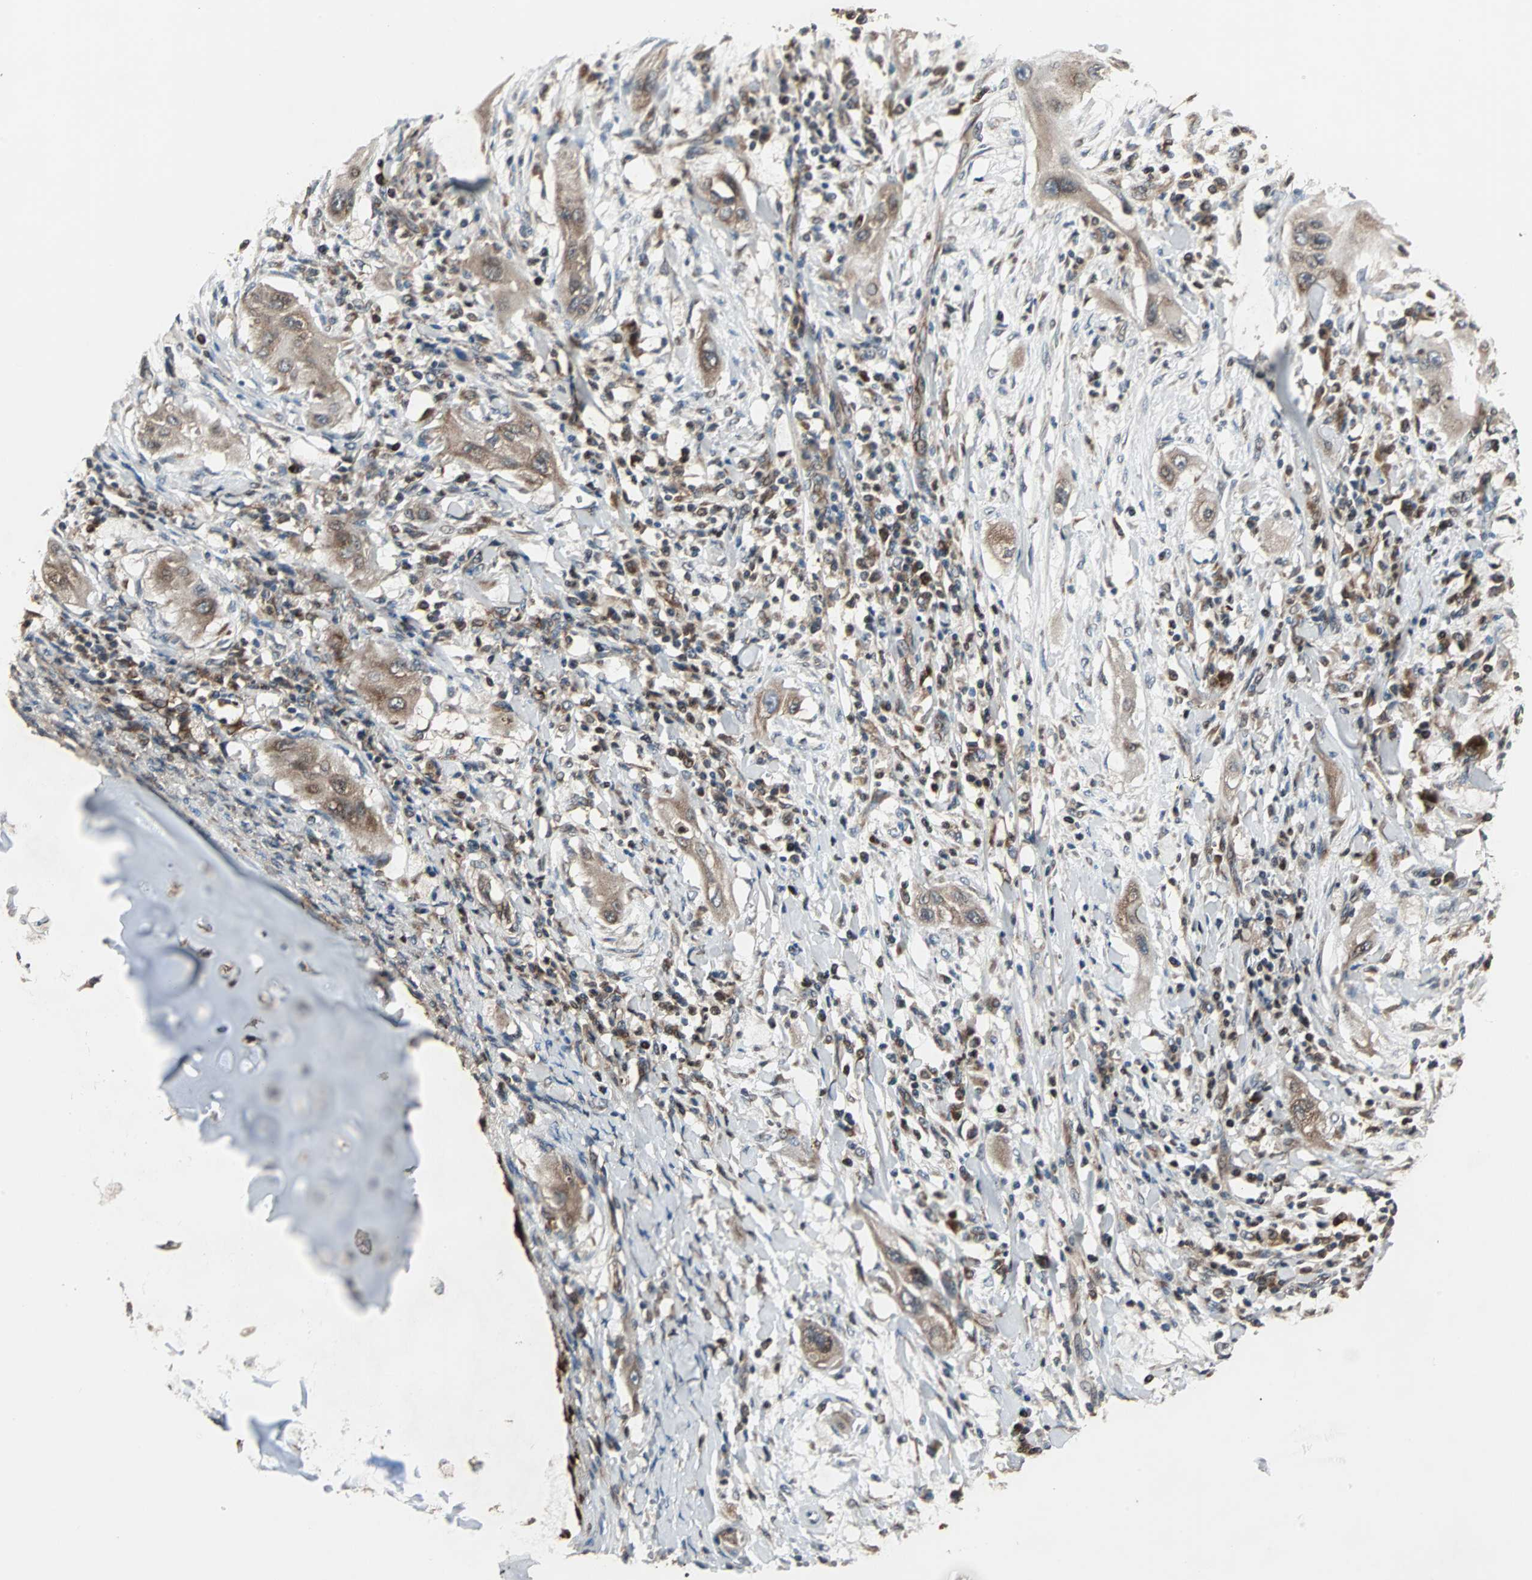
{"staining": {"intensity": "moderate", "quantity": ">75%", "location": "cytoplasmic/membranous"}, "tissue": "lung cancer", "cell_type": "Tumor cells", "image_type": "cancer", "snomed": [{"axis": "morphology", "description": "Squamous cell carcinoma, NOS"}, {"axis": "topography", "description": "Lung"}], "caption": "Approximately >75% of tumor cells in lung cancer (squamous cell carcinoma) exhibit moderate cytoplasmic/membranous protein positivity as visualized by brown immunohistochemical staining.", "gene": "RAB7A", "patient": {"sex": "female", "age": 47}}